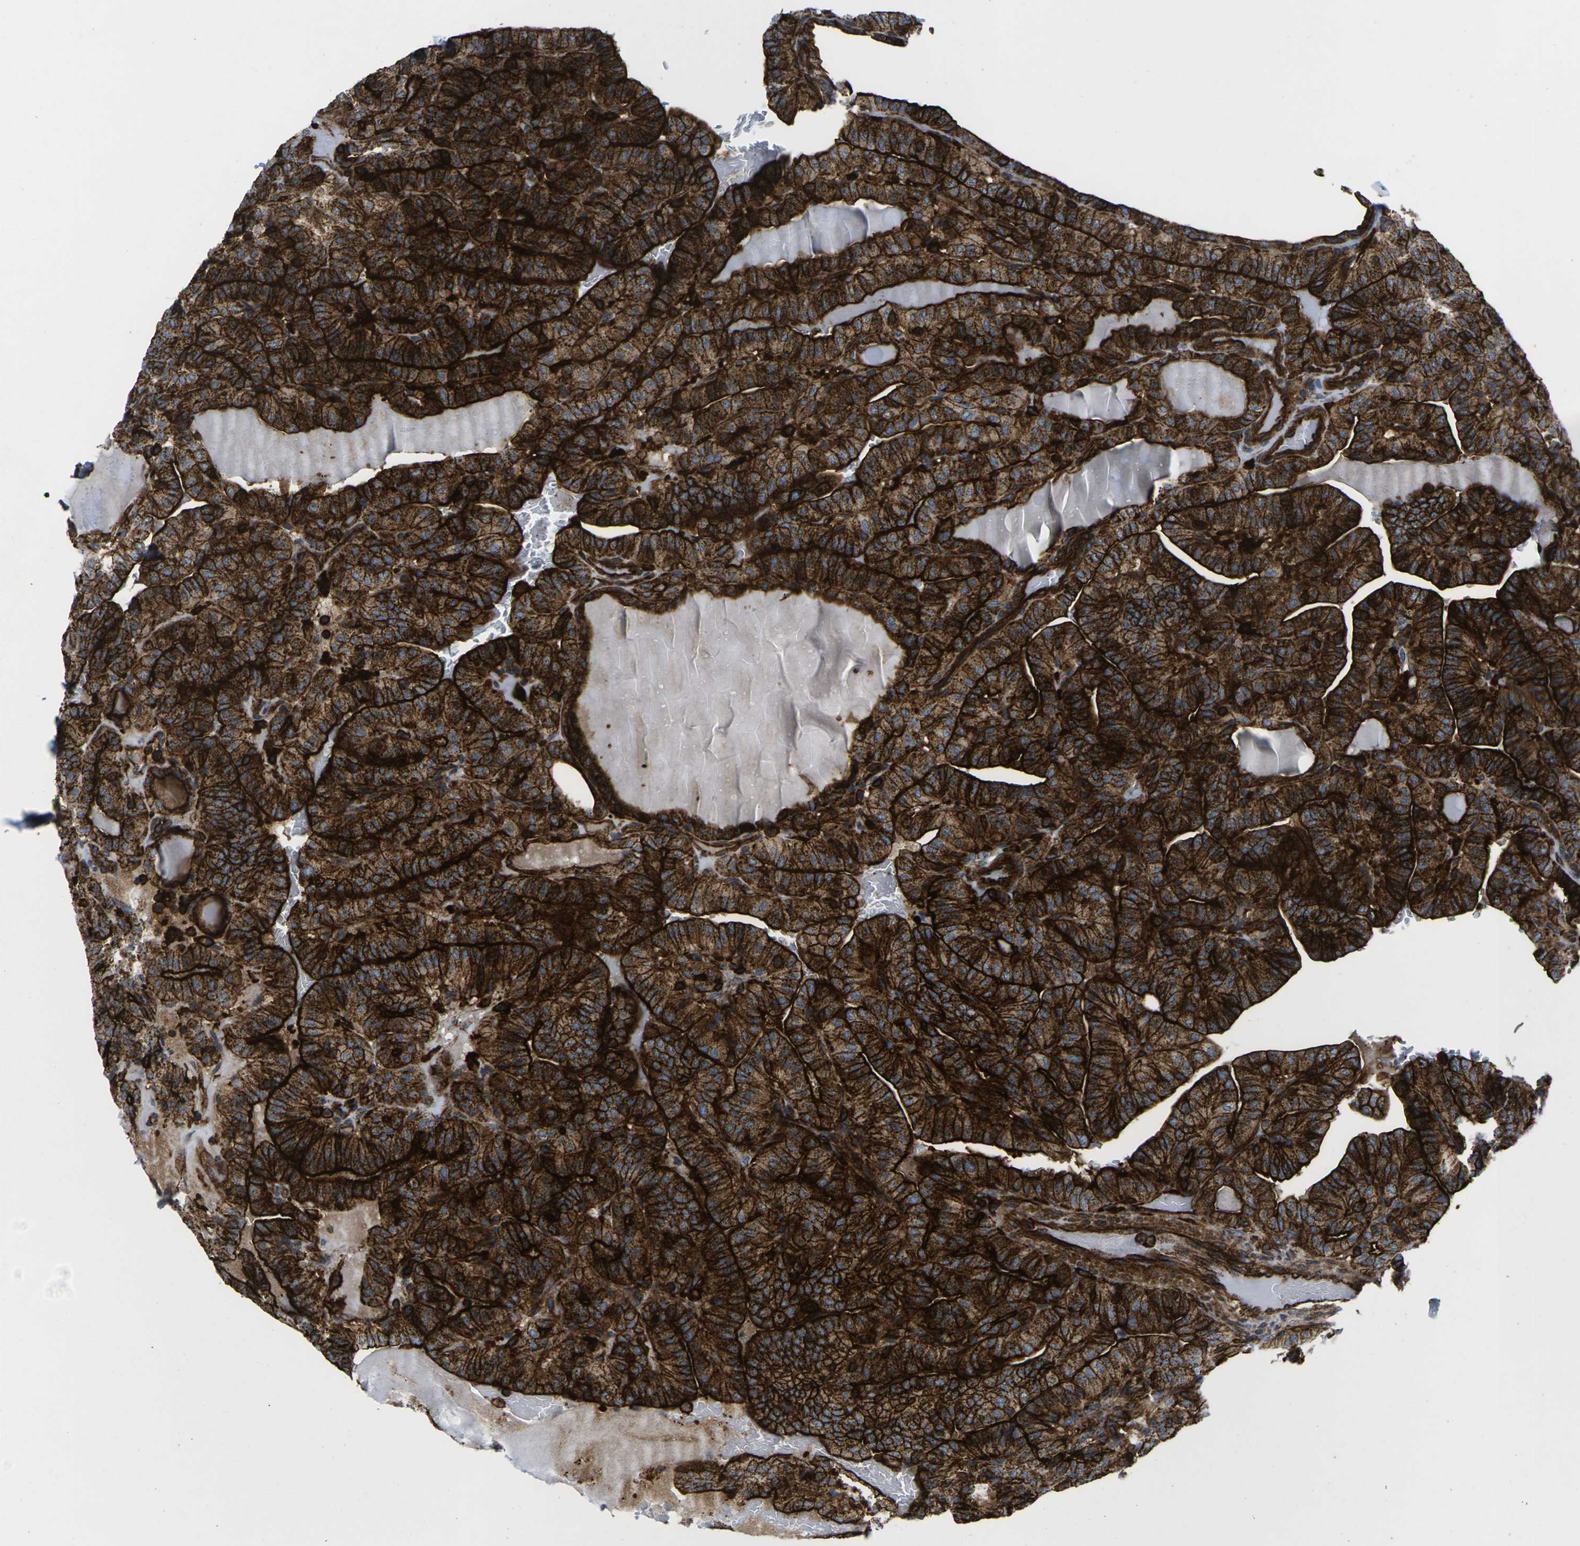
{"staining": {"intensity": "strong", "quantity": ">75%", "location": "cytoplasmic/membranous"}, "tissue": "thyroid cancer", "cell_type": "Tumor cells", "image_type": "cancer", "snomed": [{"axis": "morphology", "description": "Papillary adenocarcinoma, NOS"}, {"axis": "topography", "description": "Thyroid gland"}], "caption": "A photomicrograph of human papillary adenocarcinoma (thyroid) stained for a protein exhibits strong cytoplasmic/membranous brown staining in tumor cells. (brown staining indicates protein expression, while blue staining denotes nuclei).", "gene": "IQGAP1", "patient": {"sex": "male", "age": 77}}